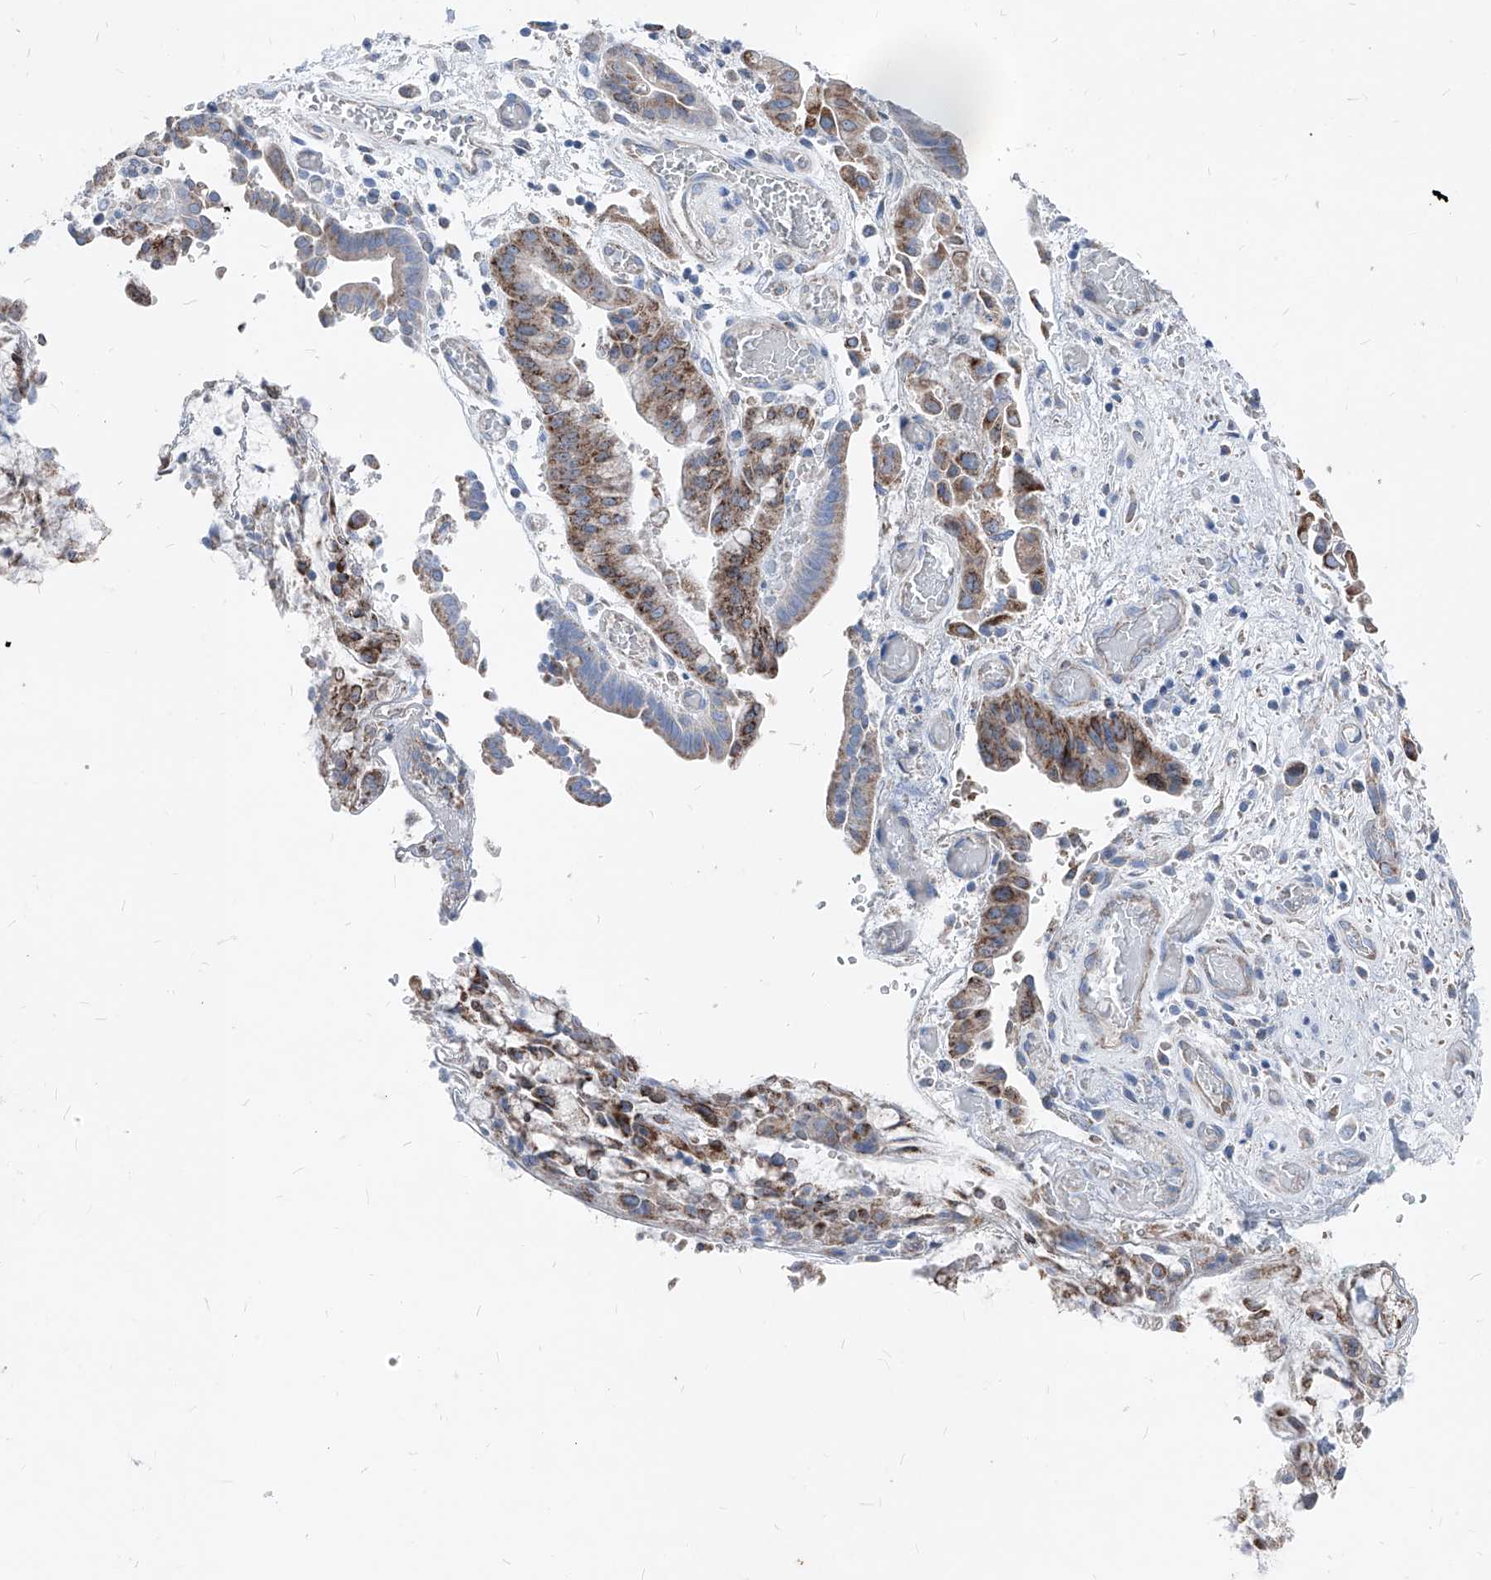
{"staining": {"intensity": "moderate", "quantity": "25%-75%", "location": "cytoplasmic/membranous"}, "tissue": "liver cancer", "cell_type": "Tumor cells", "image_type": "cancer", "snomed": [{"axis": "morphology", "description": "Cholangiocarcinoma"}, {"axis": "topography", "description": "Liver"}], "caption": "There is medium levels of moderate cytoplasmic/membranous staining in tumor cells of liver cancer, as demonstrated by immunohistochemical staining (brown color).", "gene": "AGPS", "patient": {"sex": "female", "age": 54}}